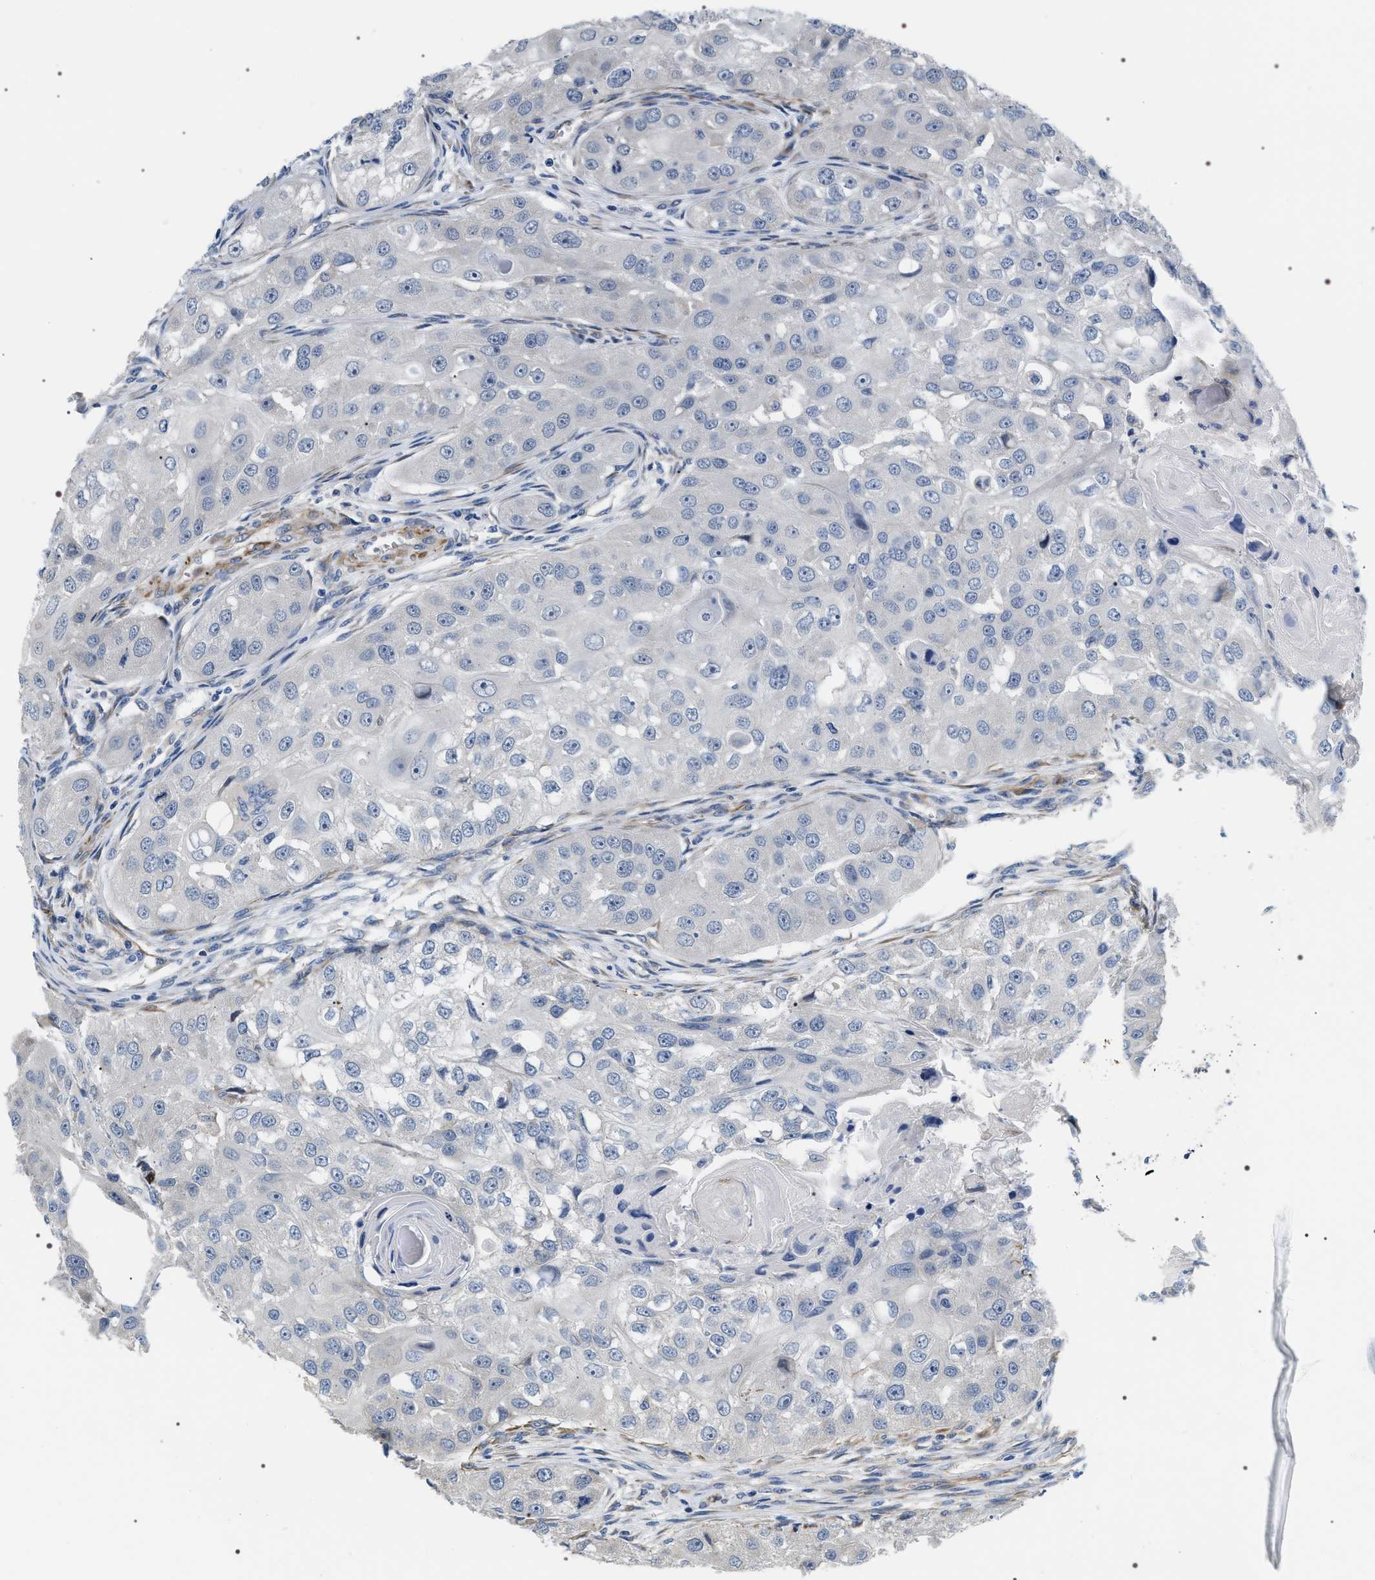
{"staining": {"intensity": "negative", "quantity": "none", "location": "none"}, "tissue": "head and neck cancer", "cell_type": "Tumor cells", "image_type": "cancer", "snomed": [{"axis": "morphology", "description": "Normal tissue, NOS"}, {"axis": "morphology", "description": "Squamous cell carcinoma, NOS"}, {"axis": "topography", "description": "Skeletal muscle"}, {"axis": "topography", "description": "Head-Neck"}], "caption": "High power microscopy photomicrograph of an immunohistochemistry image of squamous cell carcinoma (head and neck), revealing no significant expression in tumor cells.", "gene": "PKD1L1", "patient": {"sex": "male", "age": 51}}